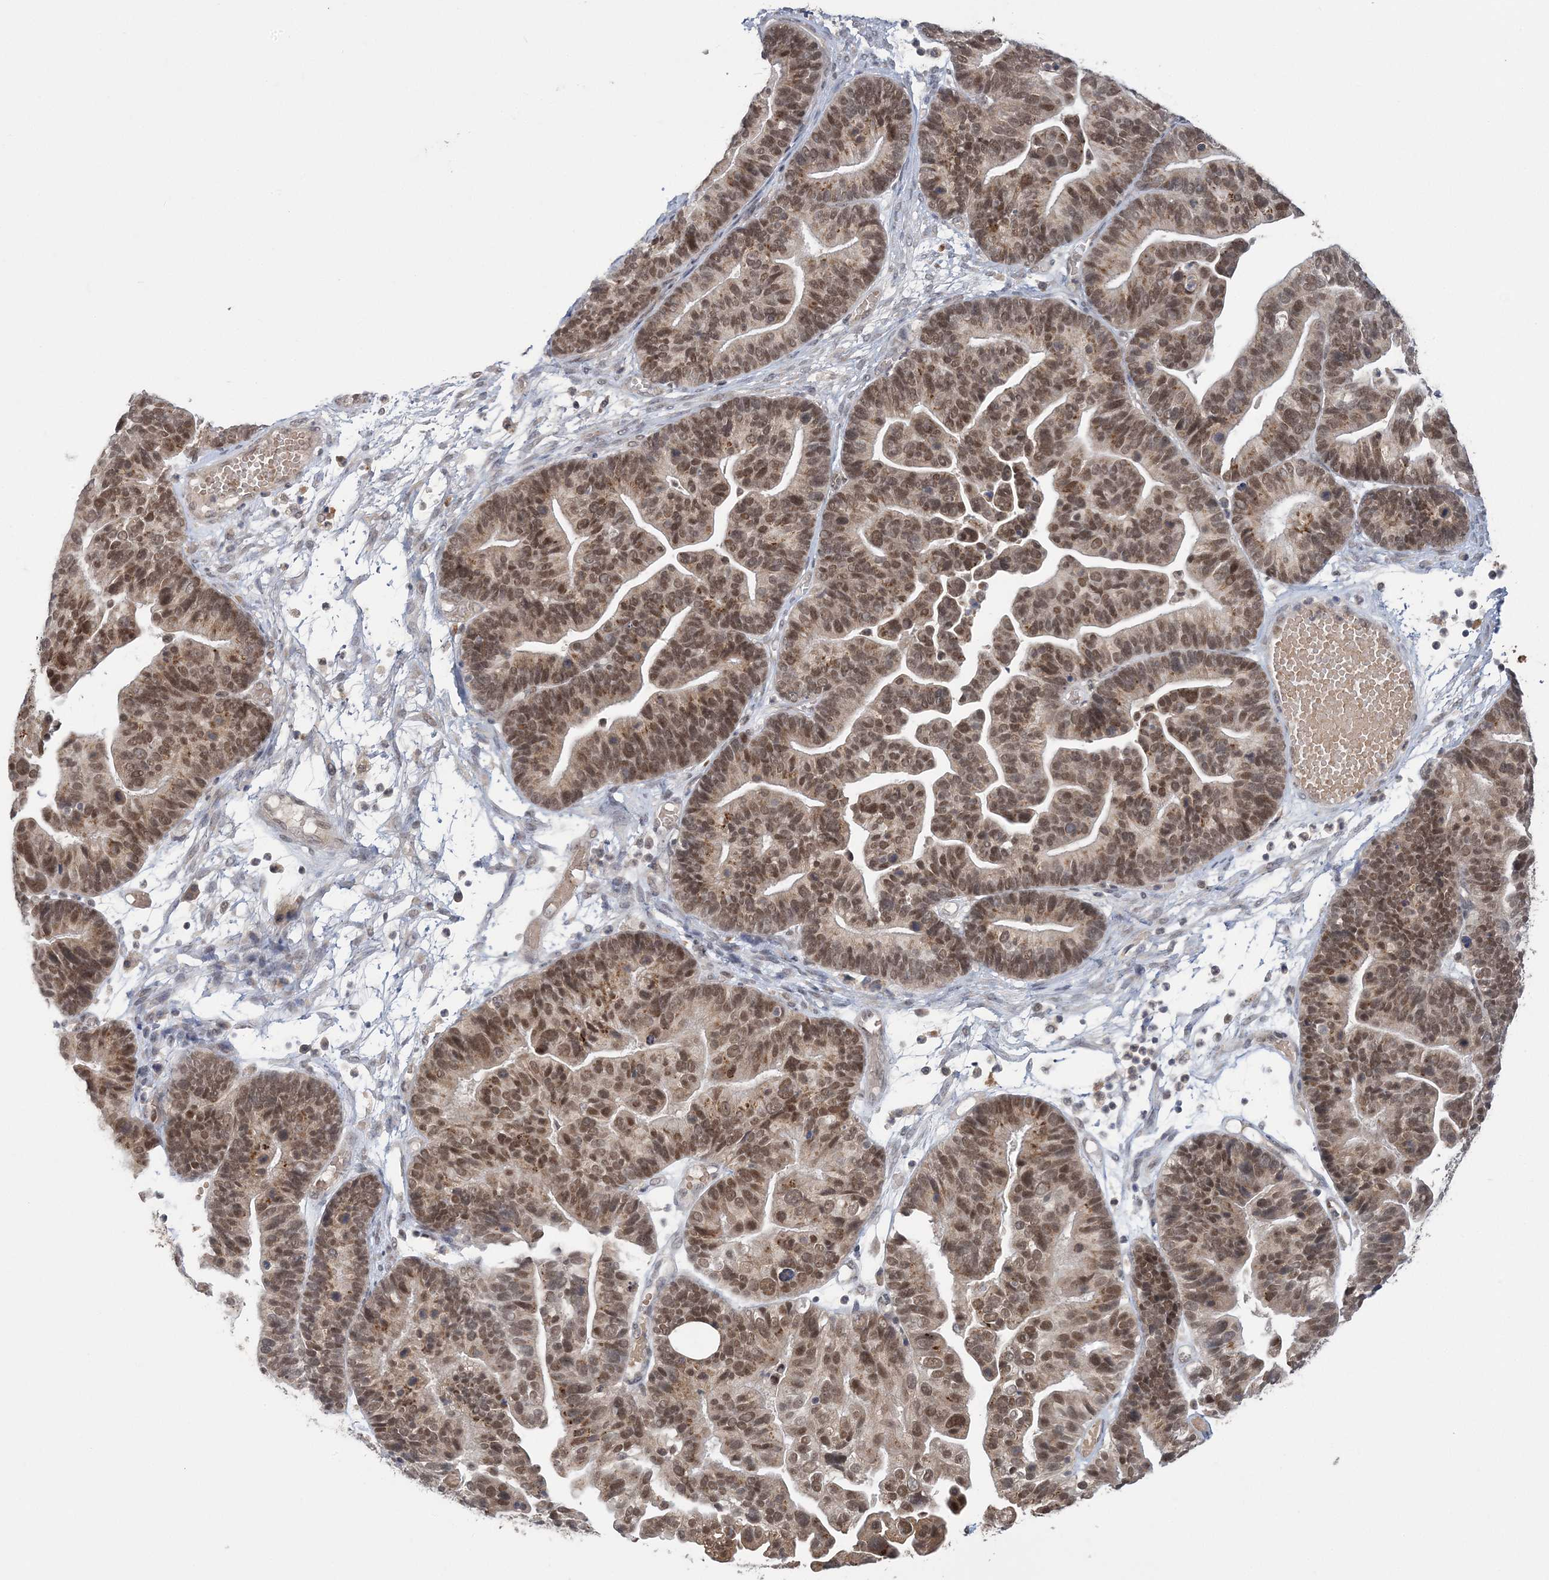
{"staining": {"intensity": "moderate", "quantity": ">75%", "location": "nuclear"}, "tissue": "ovarian cancer", "cell_type": "Tumor cells", "image_type": "cancer", "snomed": [{"axis": "morphology", "description": "Cystadenocarcinoma, serous, NOS"}, {"axis": "topography", "description": "Ovary"}], "caption": "This photomicrograph demonstrates ovarian serous cystadenocarcinoma stained with immunohistochemistry to label a protein in brown. The nuclear of tumor cells show moderate positivity for the protein. Nuclei are counter-stained blue.", "gene": "ZBTB7A", "patient": {"sex": "female", "age": 56}}